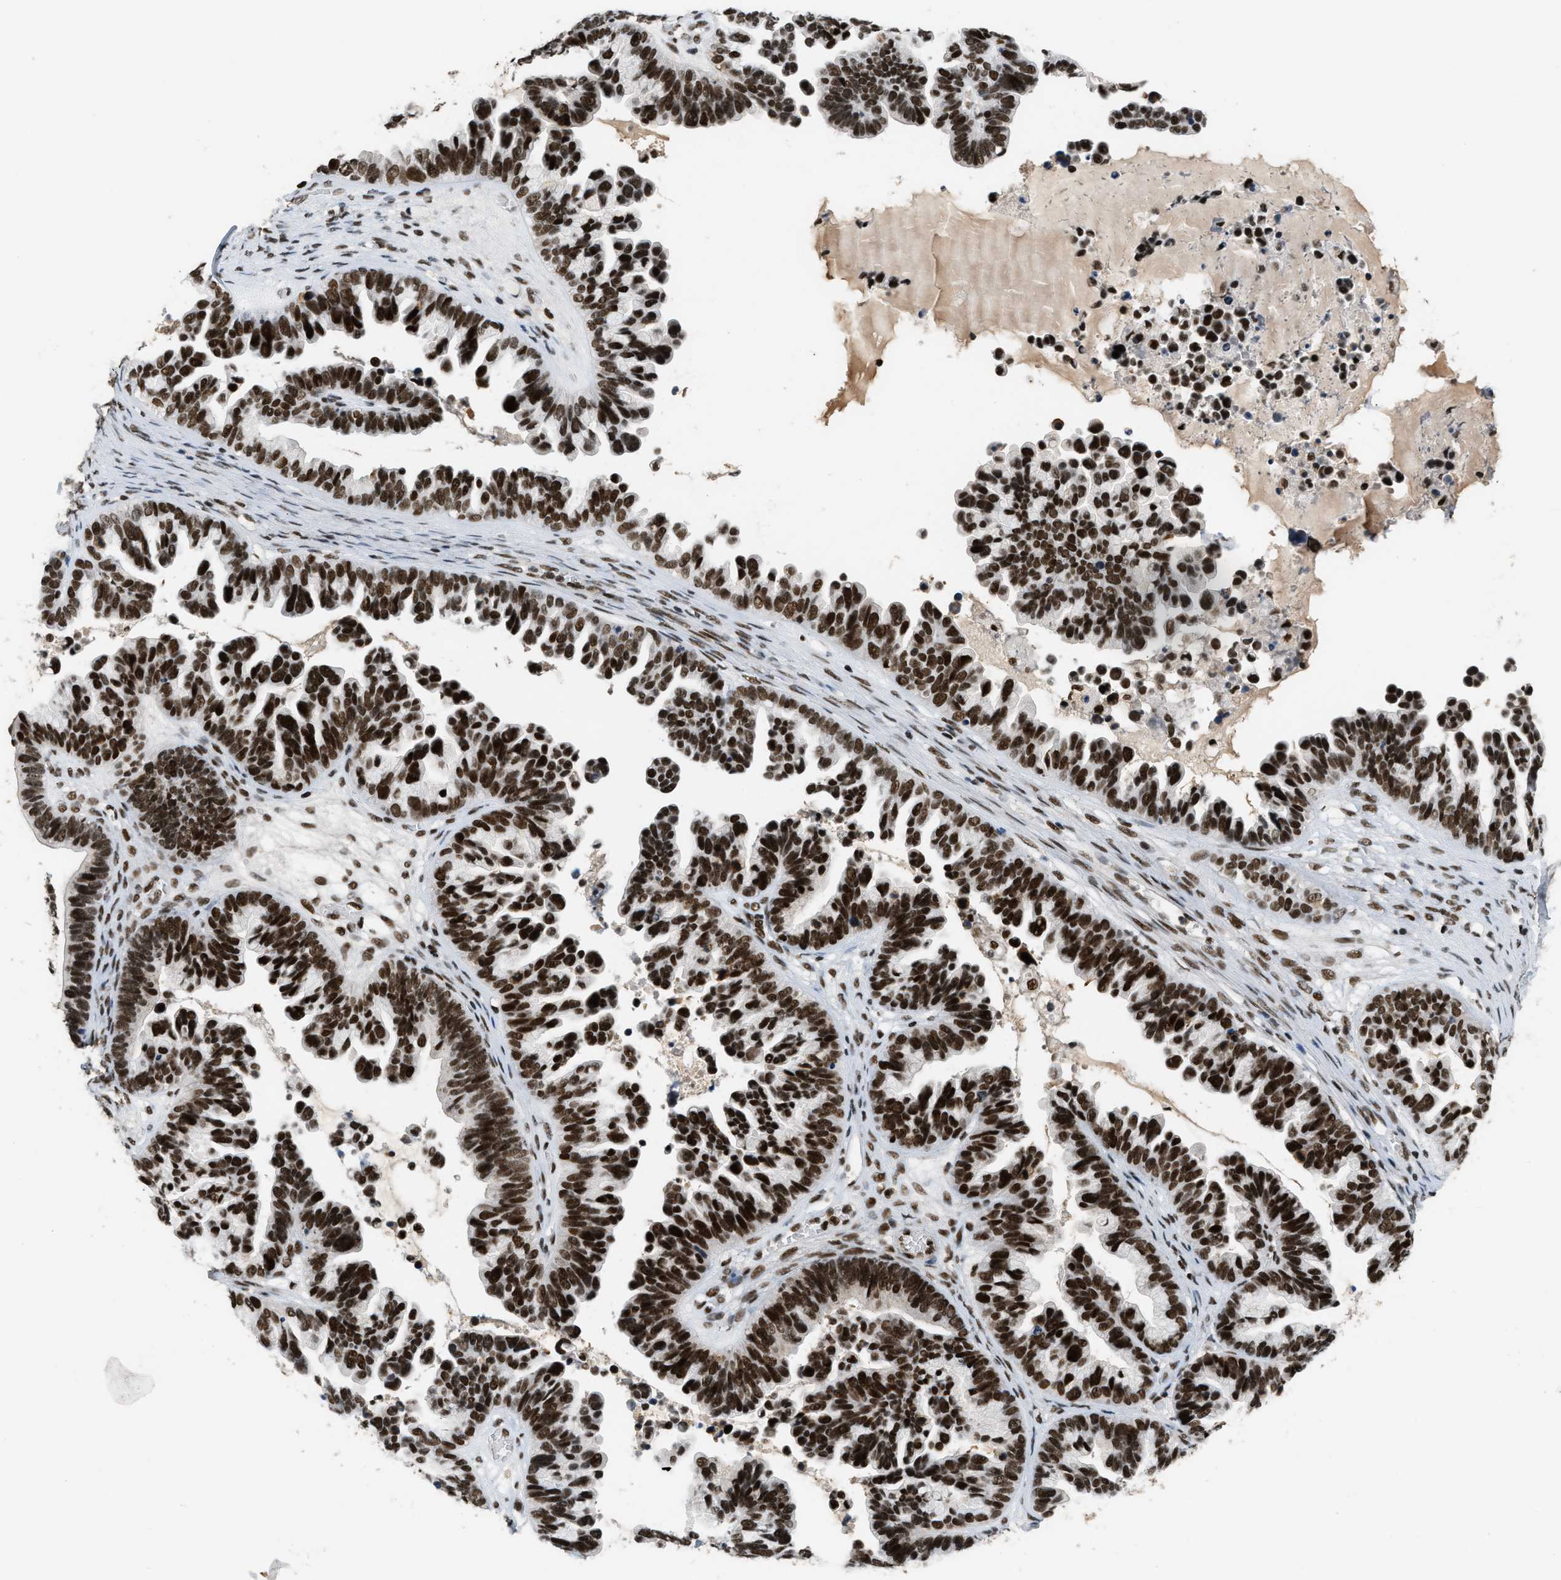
{"staining": {"intensity": "strong", "quantity": ">75%", "location": "nuclear"}, "tissue": "ovarian cancer", "cell_type": "Tumor cells", "image_type": "cancer", "snomed": [{"axis": "morphology", "description": "Cystadenocarcinoma, serous, NOS"}, {"axis": "topography", "description": "Ovary"}], "caption": "A brown stain highlights strong nuclear positivity of a protein in human ovarian cancer (serous cystadenocarcinoma) tumor cells.", "gene": "SMARCB1", "patient": {"sex": "female", "age": 56}}